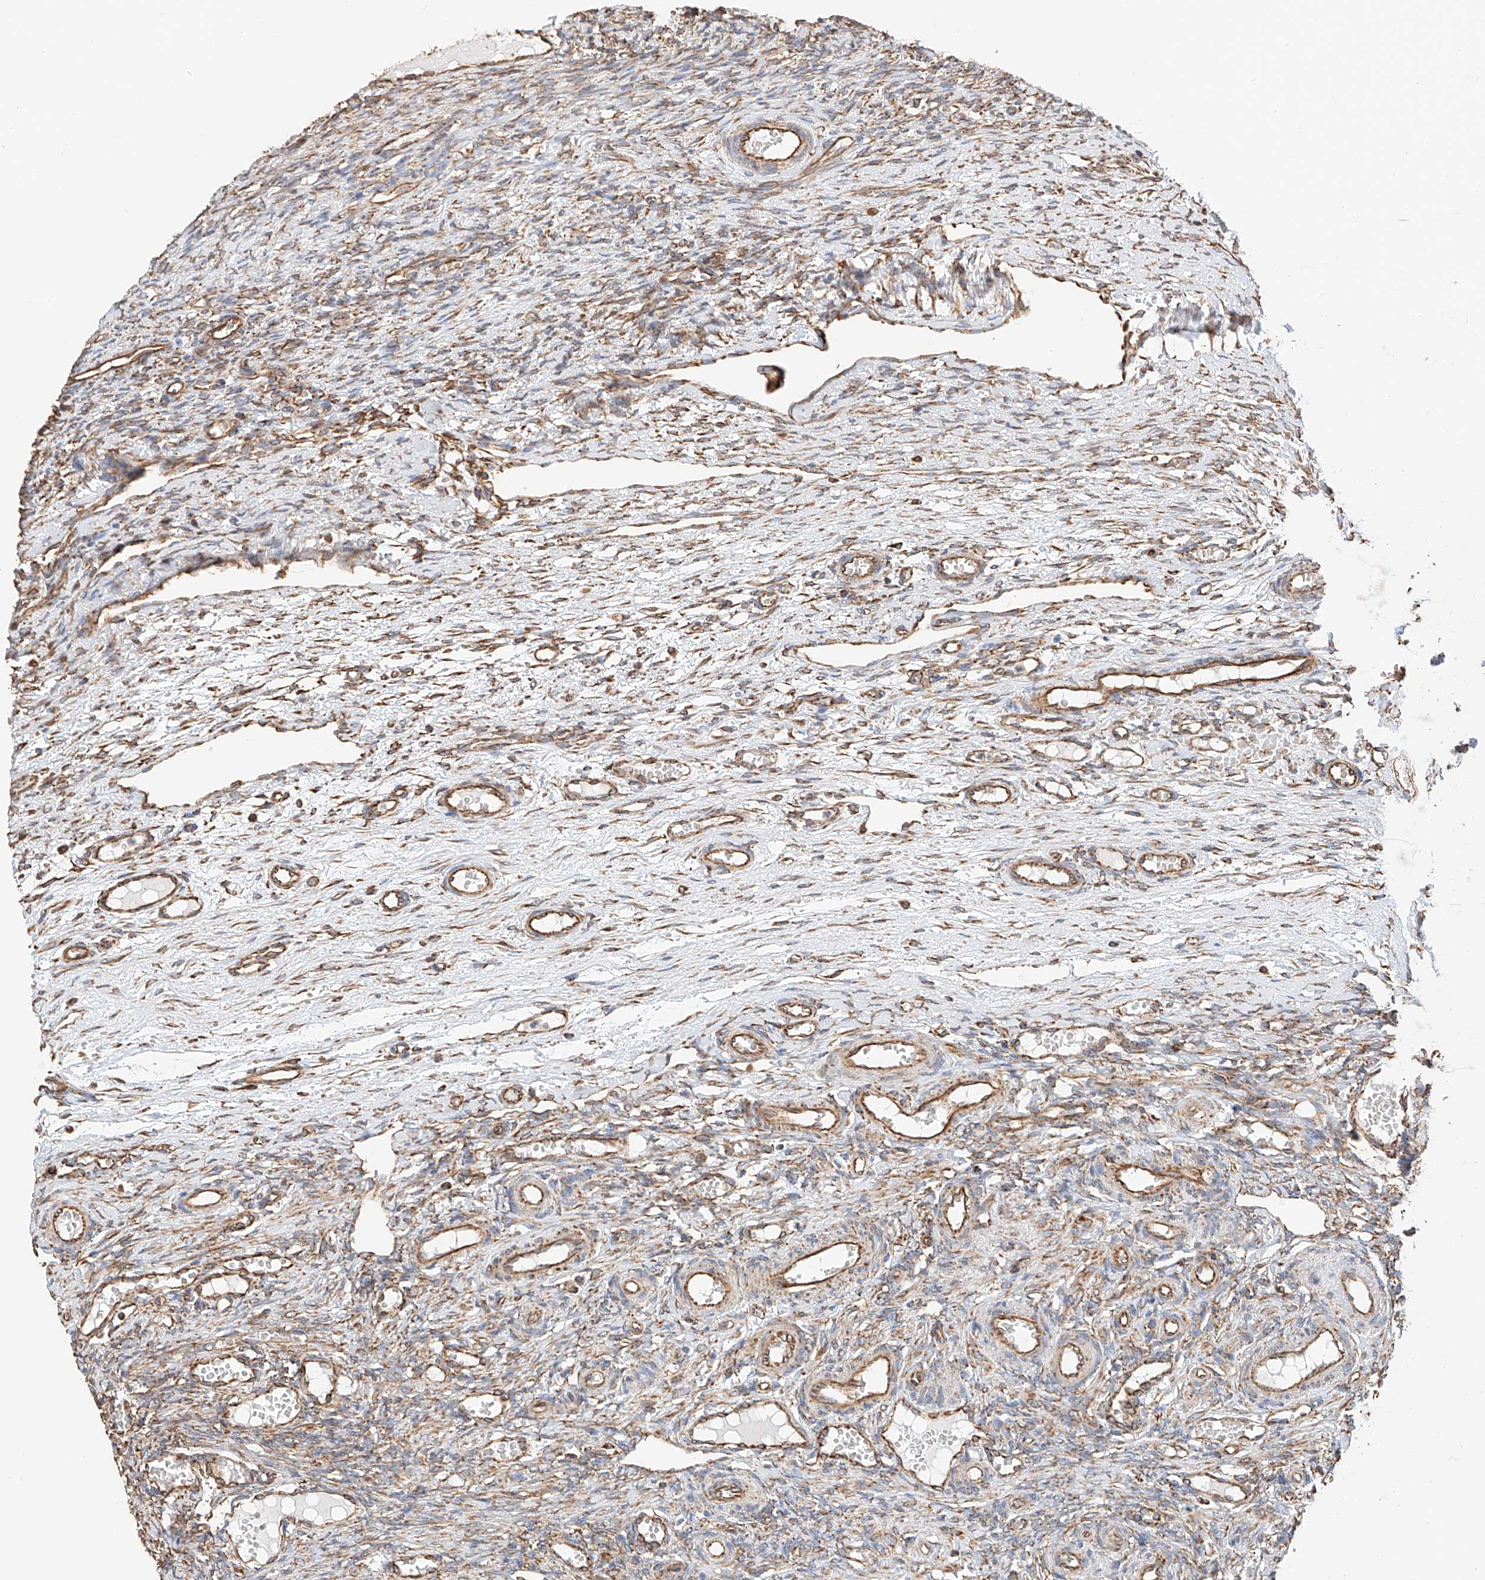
{"staining": {"intensity": "moderate", "quantity": ">75%", "location": "cytoplasmic/membranous"}, "tissue": "ovary", "cell_type": "Follicle cells", "image_type": "normal", "snomed": [{"axis": "morphology", "description": "Adenocarcinoma, NOS"}, {"axis": "topography", "description": "Endometrium"}], "caption": "The immunohistochemical stain shows moderate cytoplasmic/membranous expression in follicle cells of normal ovary.", "gene": "NDUFV3", "patient": {"sex": "female", "age": 32}}